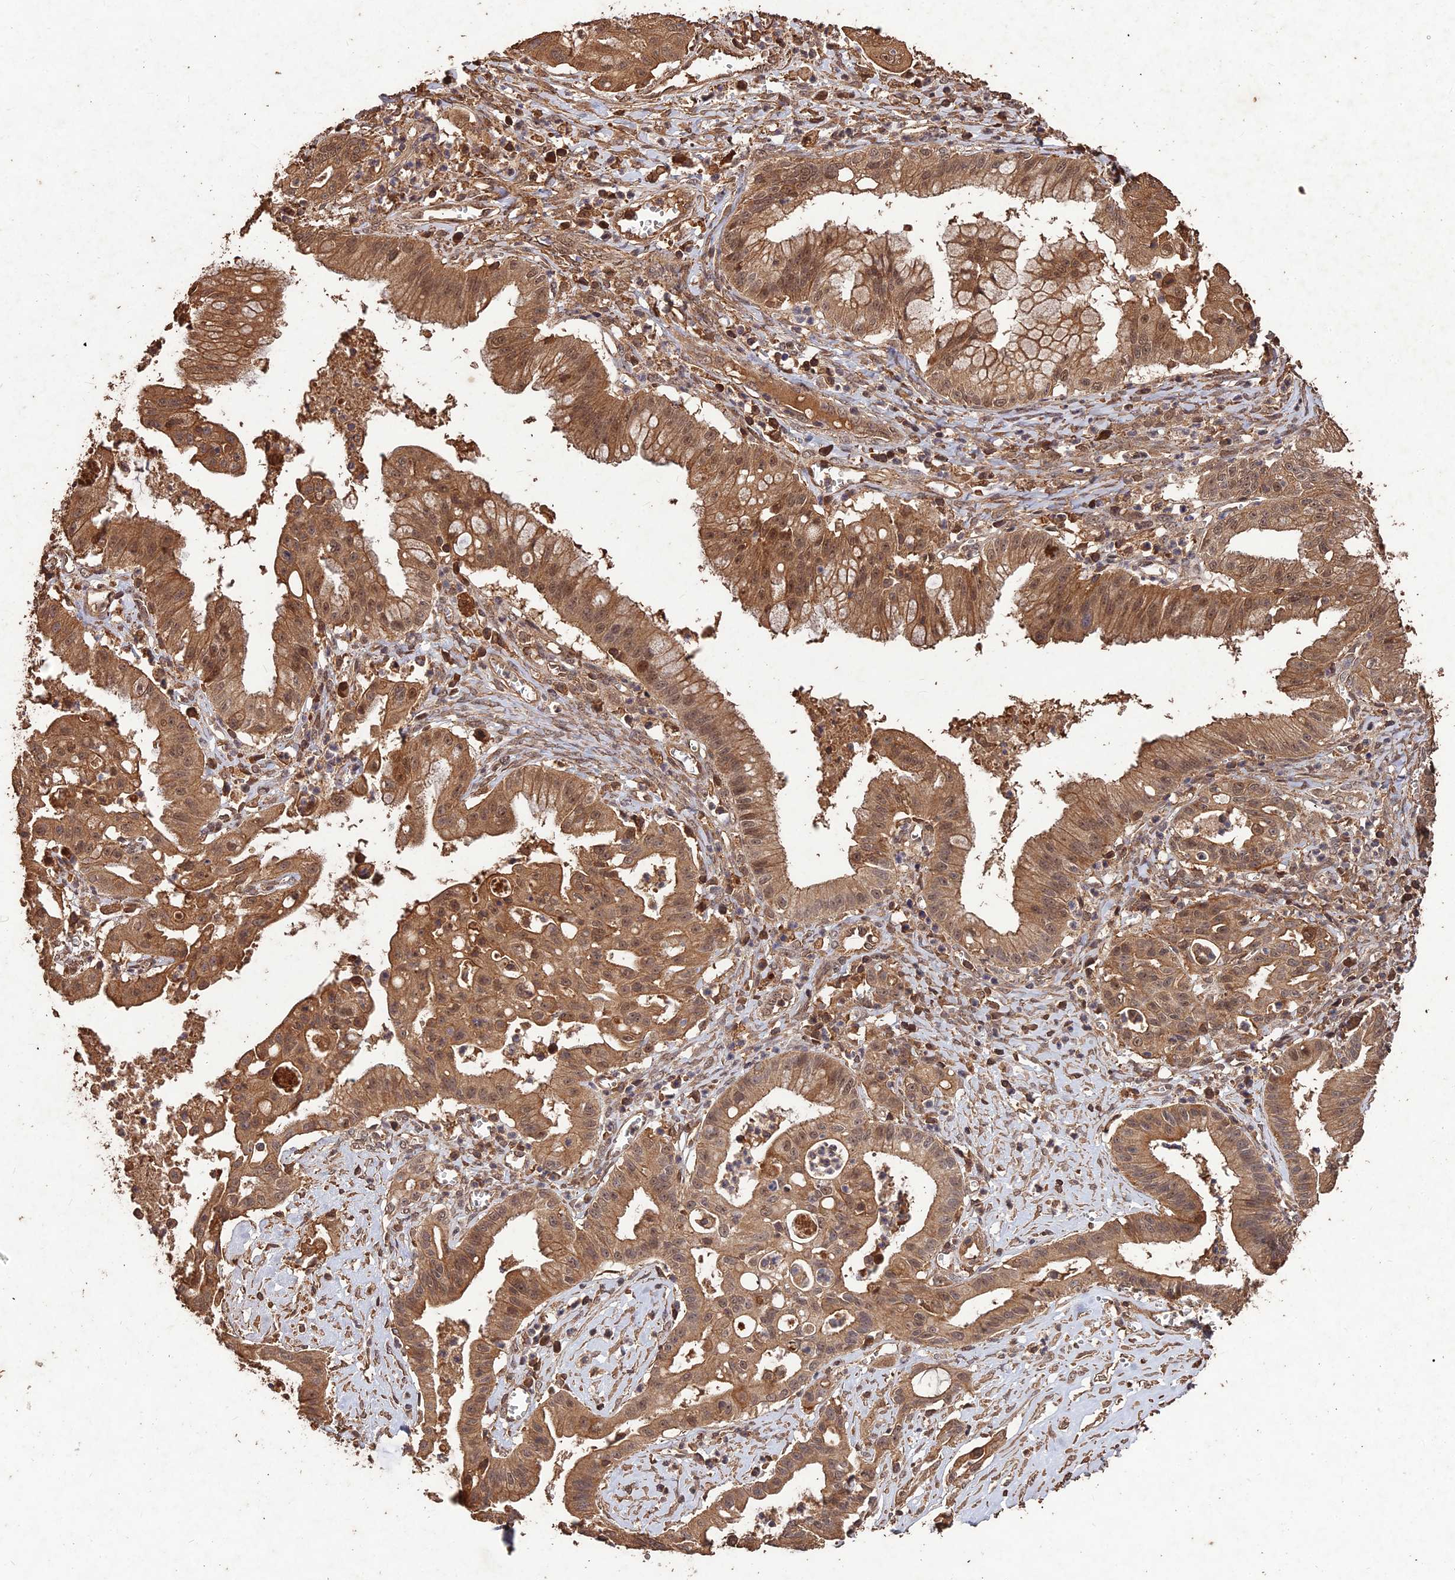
{"staining": {"intensity": "moderate", "quantity": ">75%", "location": "cytoplasmic/membranous,nuclear"}, "tissue": "ovarian cancer", "cell_type": "Tumor cells", "image_type": "cancer", "snomed": [{"axis": "morphology", "description": "Cystadenocarcinoma, mucinous, NOS"}, {"axis": "topography", "description": "Ovary"}], "caption": "Protein staining displays moderate cytoplasmic/membranous and nuclear staining in approximately >75% of tumor cells in ovarian mucinous cystadenocarcinoma.", "gene": "SYMPK", "patient": {"sex": "female", "age": 70}}